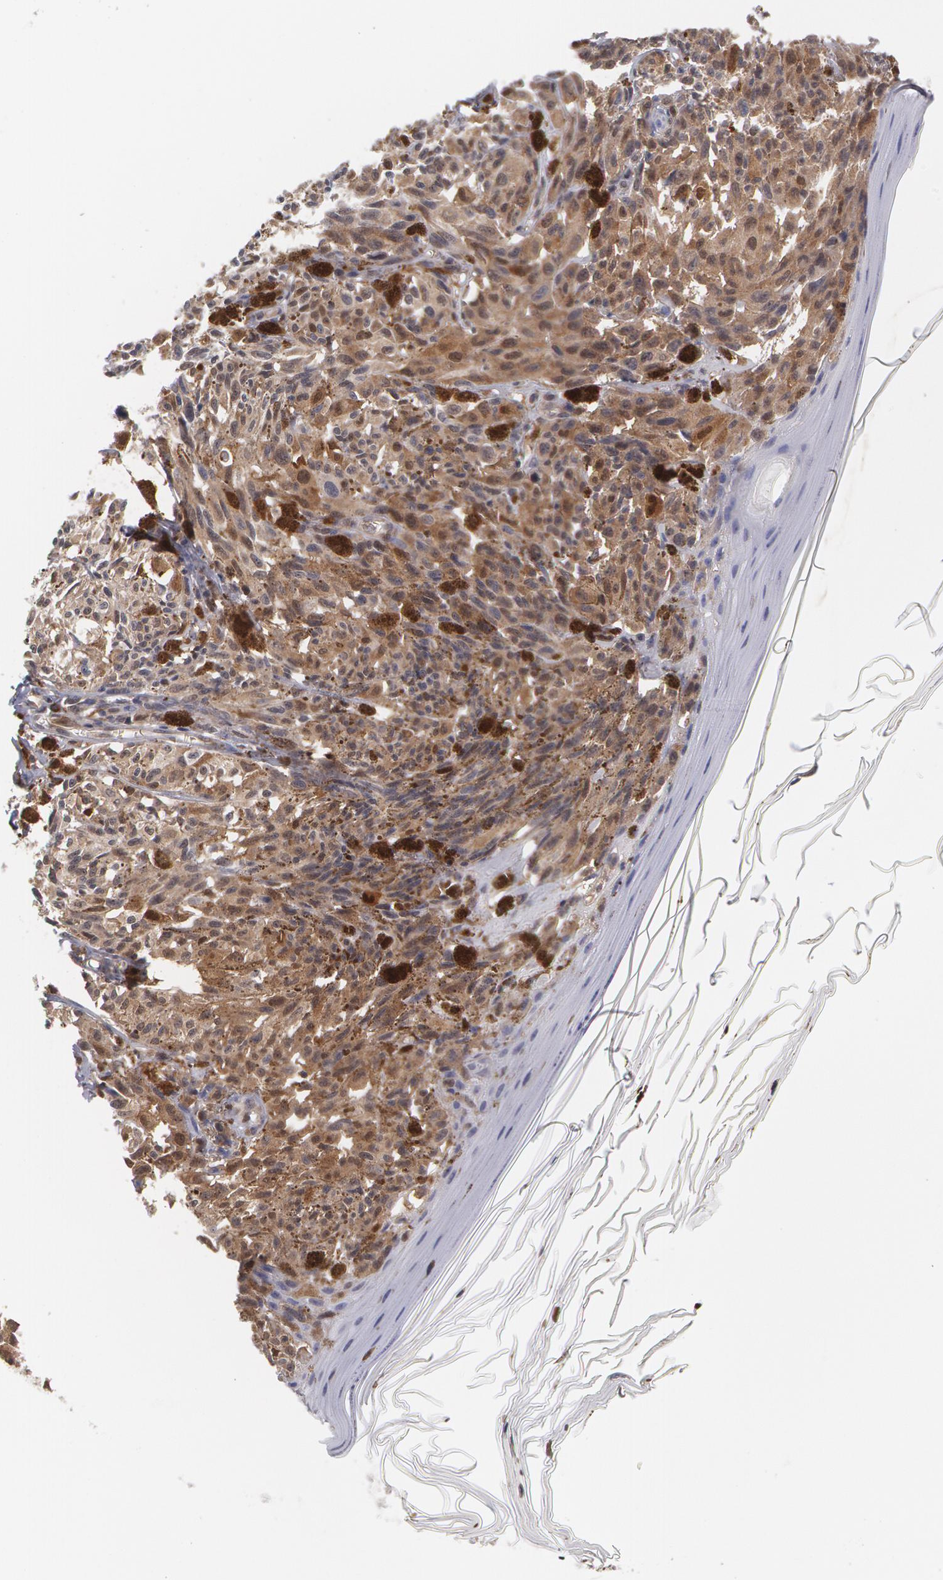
{"staining": {"intensity": "weak", "quantity": ">75%", "location": "cytoplasmic/membranous"}, "tissue": "melanoma", "cell_type": "Tumor cells", "image_type": "cancer", "snomed": [{"axis": "morphology", "description": "Malignant melanoma, NOS"}, {"axis": "topography", "description": "Skin"}], "caption": "IHC (DAB (3,3'-diaminobenzidine)) staining of melanoma displays weak cytoplasmic/membranous protein positivity in approximately >75% of tumor cells. IHC stains the protein in brown and the nuclei are stained blue.", "gene": "TXNRD1", "patient": {"sex": "female", "age": 72}}